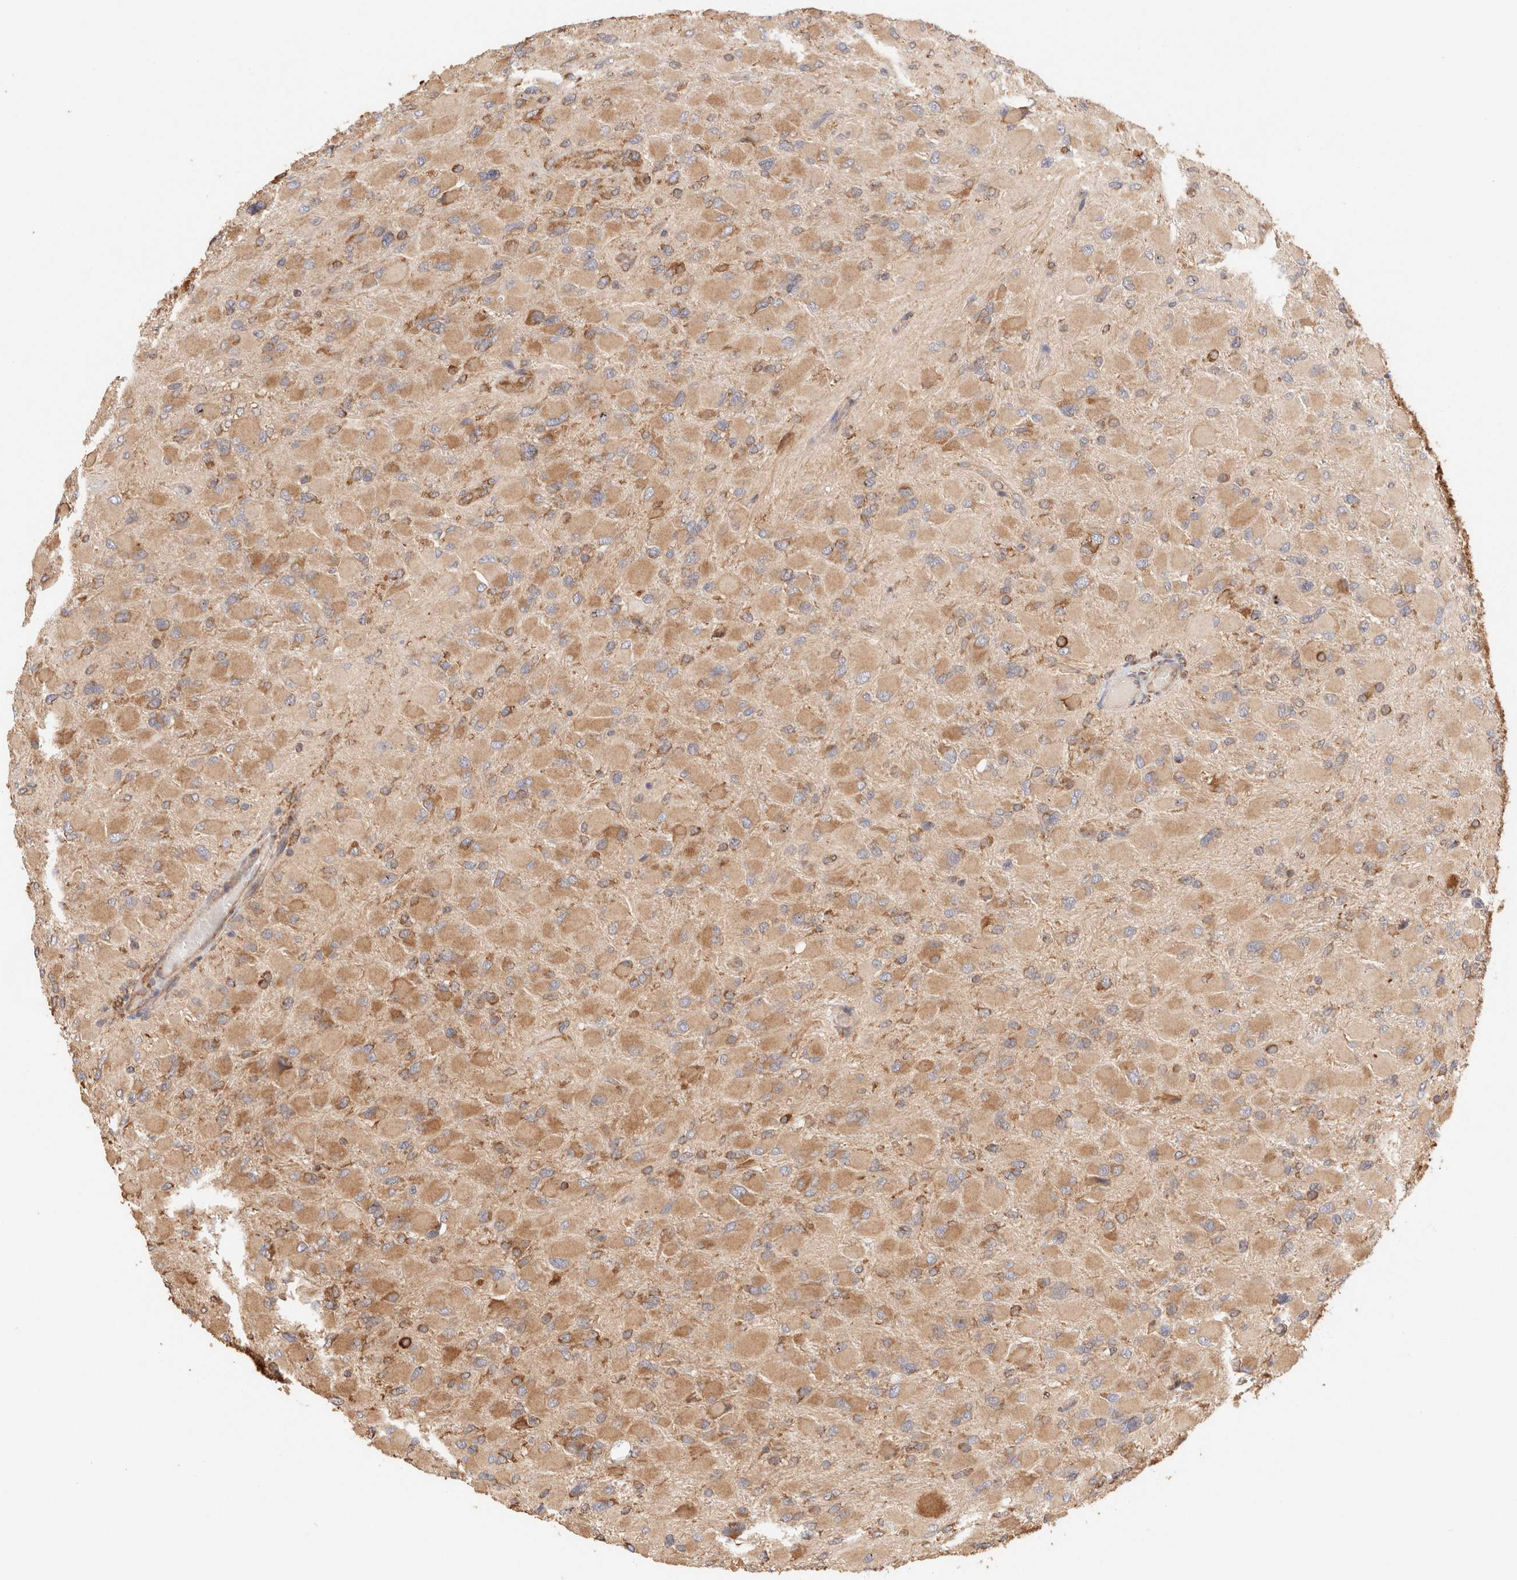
{"staining": {"intensity": "moderate", "quantity": ">75%", "location": "cytoplasmic/membranous"}, "tissue": "glioma", "cell_type": "Tumor cells", "image_type": "cancer", "snomed": [{"axis": "morphology", "description": "Glioma, malignant, High grade"}, {"axis": "topography", "description": "Cerebral cortex"}], "caption": "Immunohistochemical staining of human high-grade glioma (malignant) reveals medium levels of moderate cytoplasmic/membranous protein positivity in approximately >75% of tumor cells. The staining was performed using DAB to visualize the protein expression in brown, while the nuclei were stained in blue with hematoxylin (Magnification: 20x).", "gene": "FER", "patient": {"sex": "female", "age": 36}}